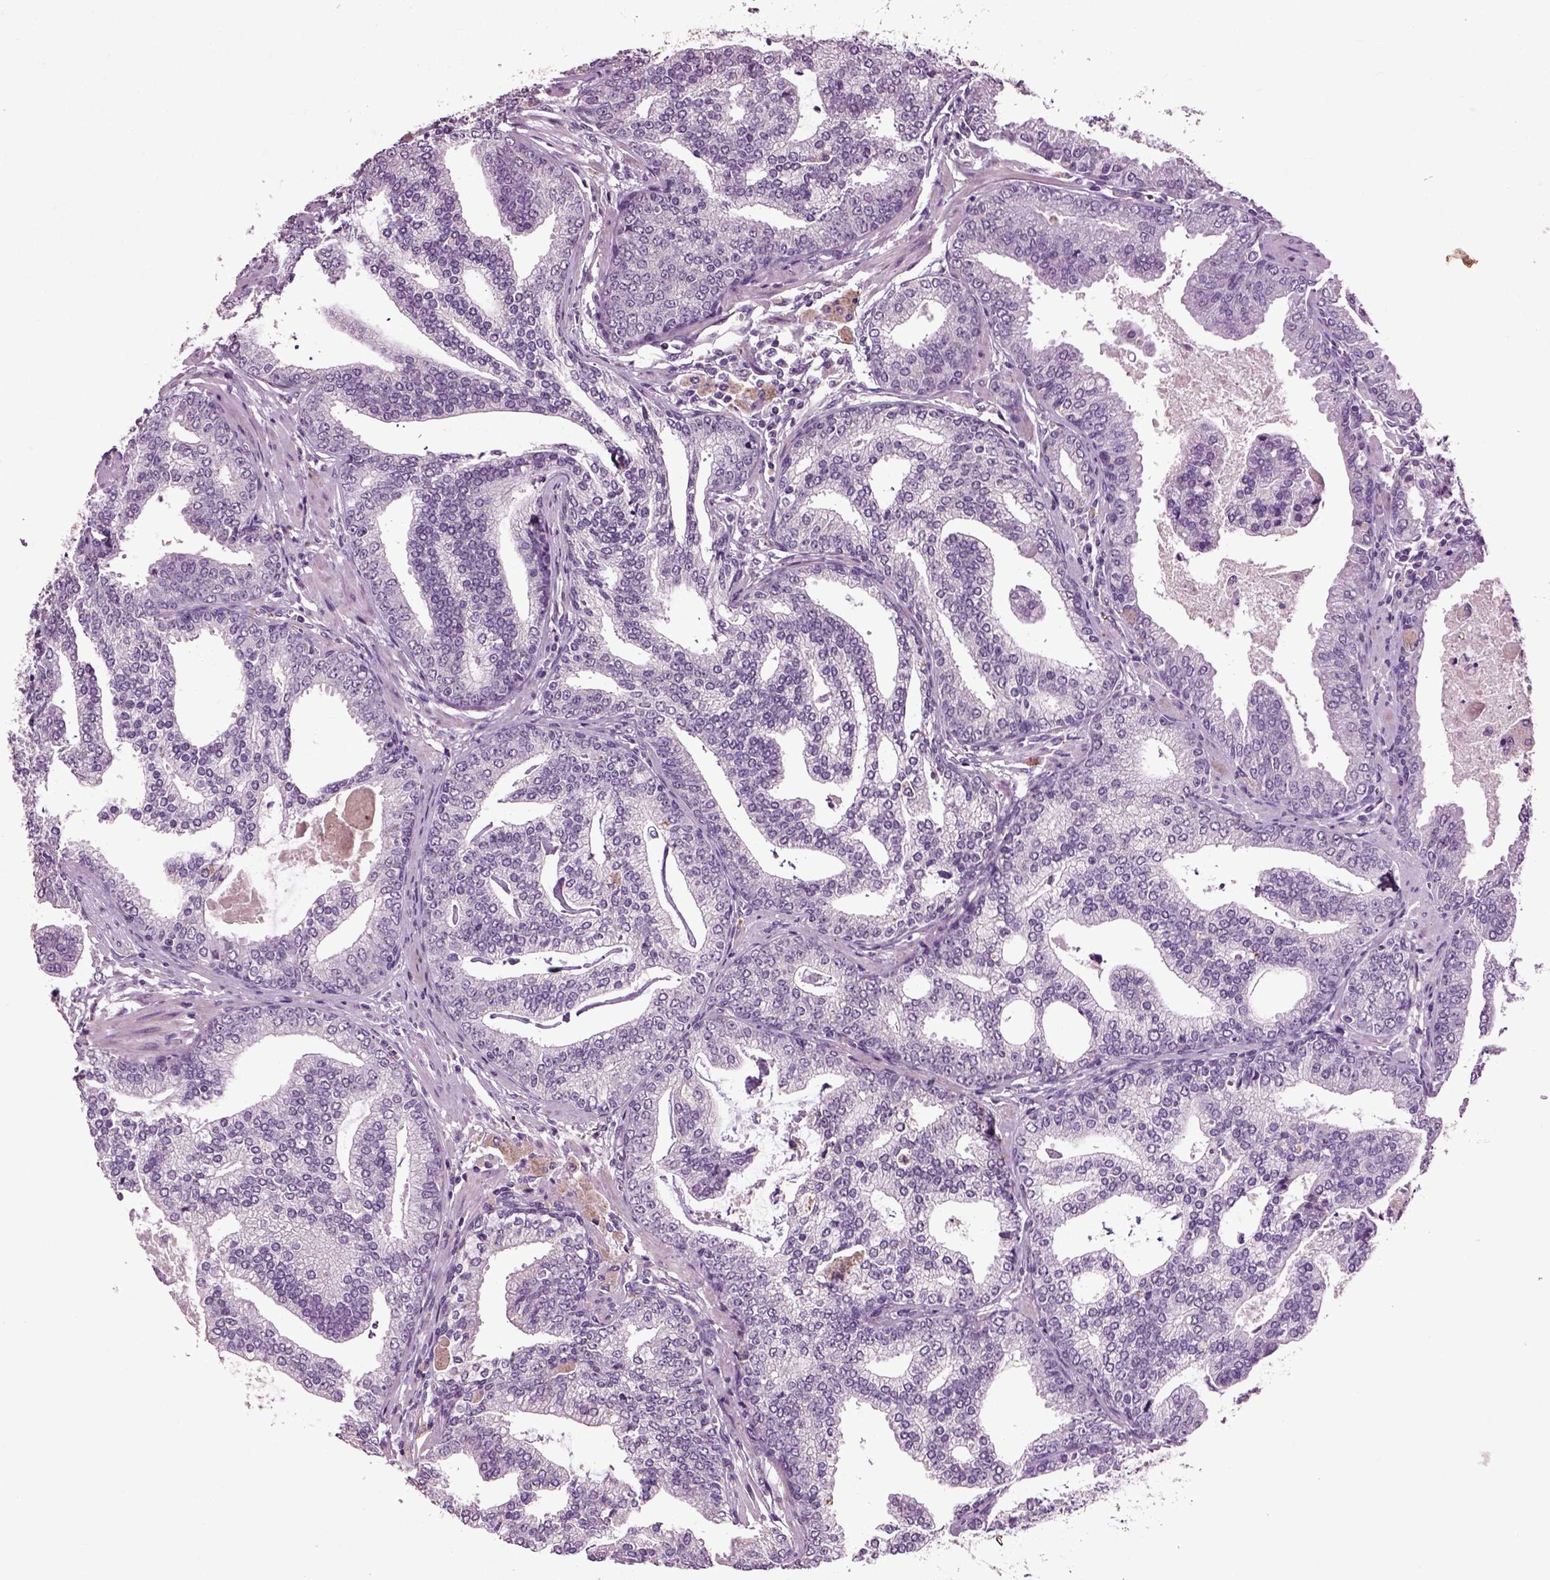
{"staining": {"intensity": "negative", "quantity": "none", "location": "none"}, "tissue": "prostate cancer", "cell_type": "Tumor cells", "image_type": "cancer", "snomed": [{"axis": "morphology", "description": "Adenocarcinoma, NOS"}, {"axis": "topography", "description": "Prostate"}], "caption": "High power microscopy photomicrograph of an immunohistochemistry (IHC) micrograph of prostate cancer, revealing no significant expression in tumor cells.", "gene": "CRHR1", "patient": {"sex": "male", "age": 64}}